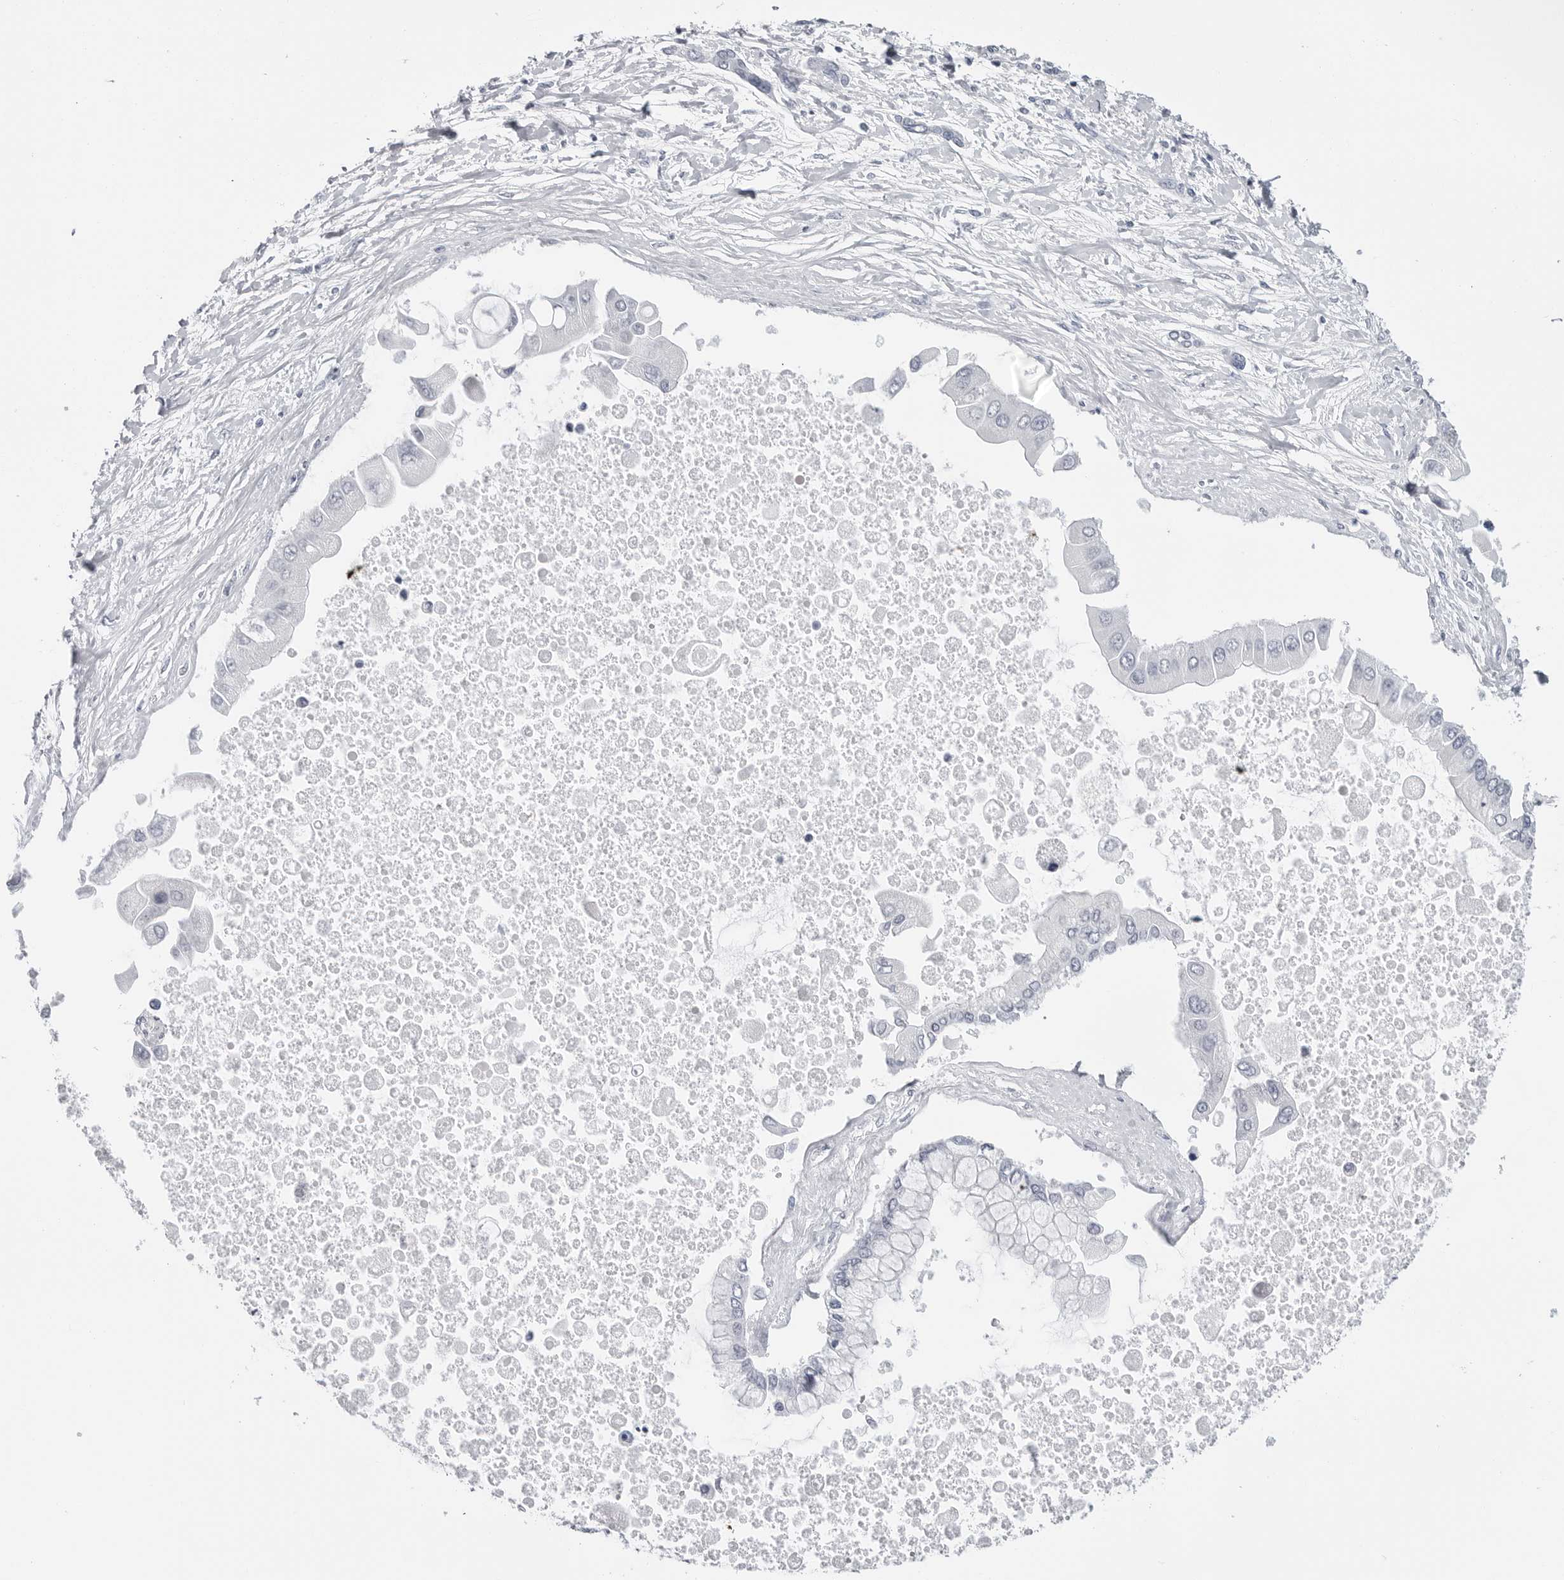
{"staining": {"intensity": "negative", "quantity": "none", "location": "none"}, "tissue": "liver cancer", "cell_type": "Tumor cells", "image_type": "cancer", "snomed": [{"axis": "morphology", "description": "Cholangiocarcinoma"}, {"axis": "topography", "description": "Liver"}], "caption": "Tumor cells show no significant protein positivity in liver cancer (cholangiocarcinoma).", "gene": "PGA3", "patient": {"sex": "male", "age": 50}}